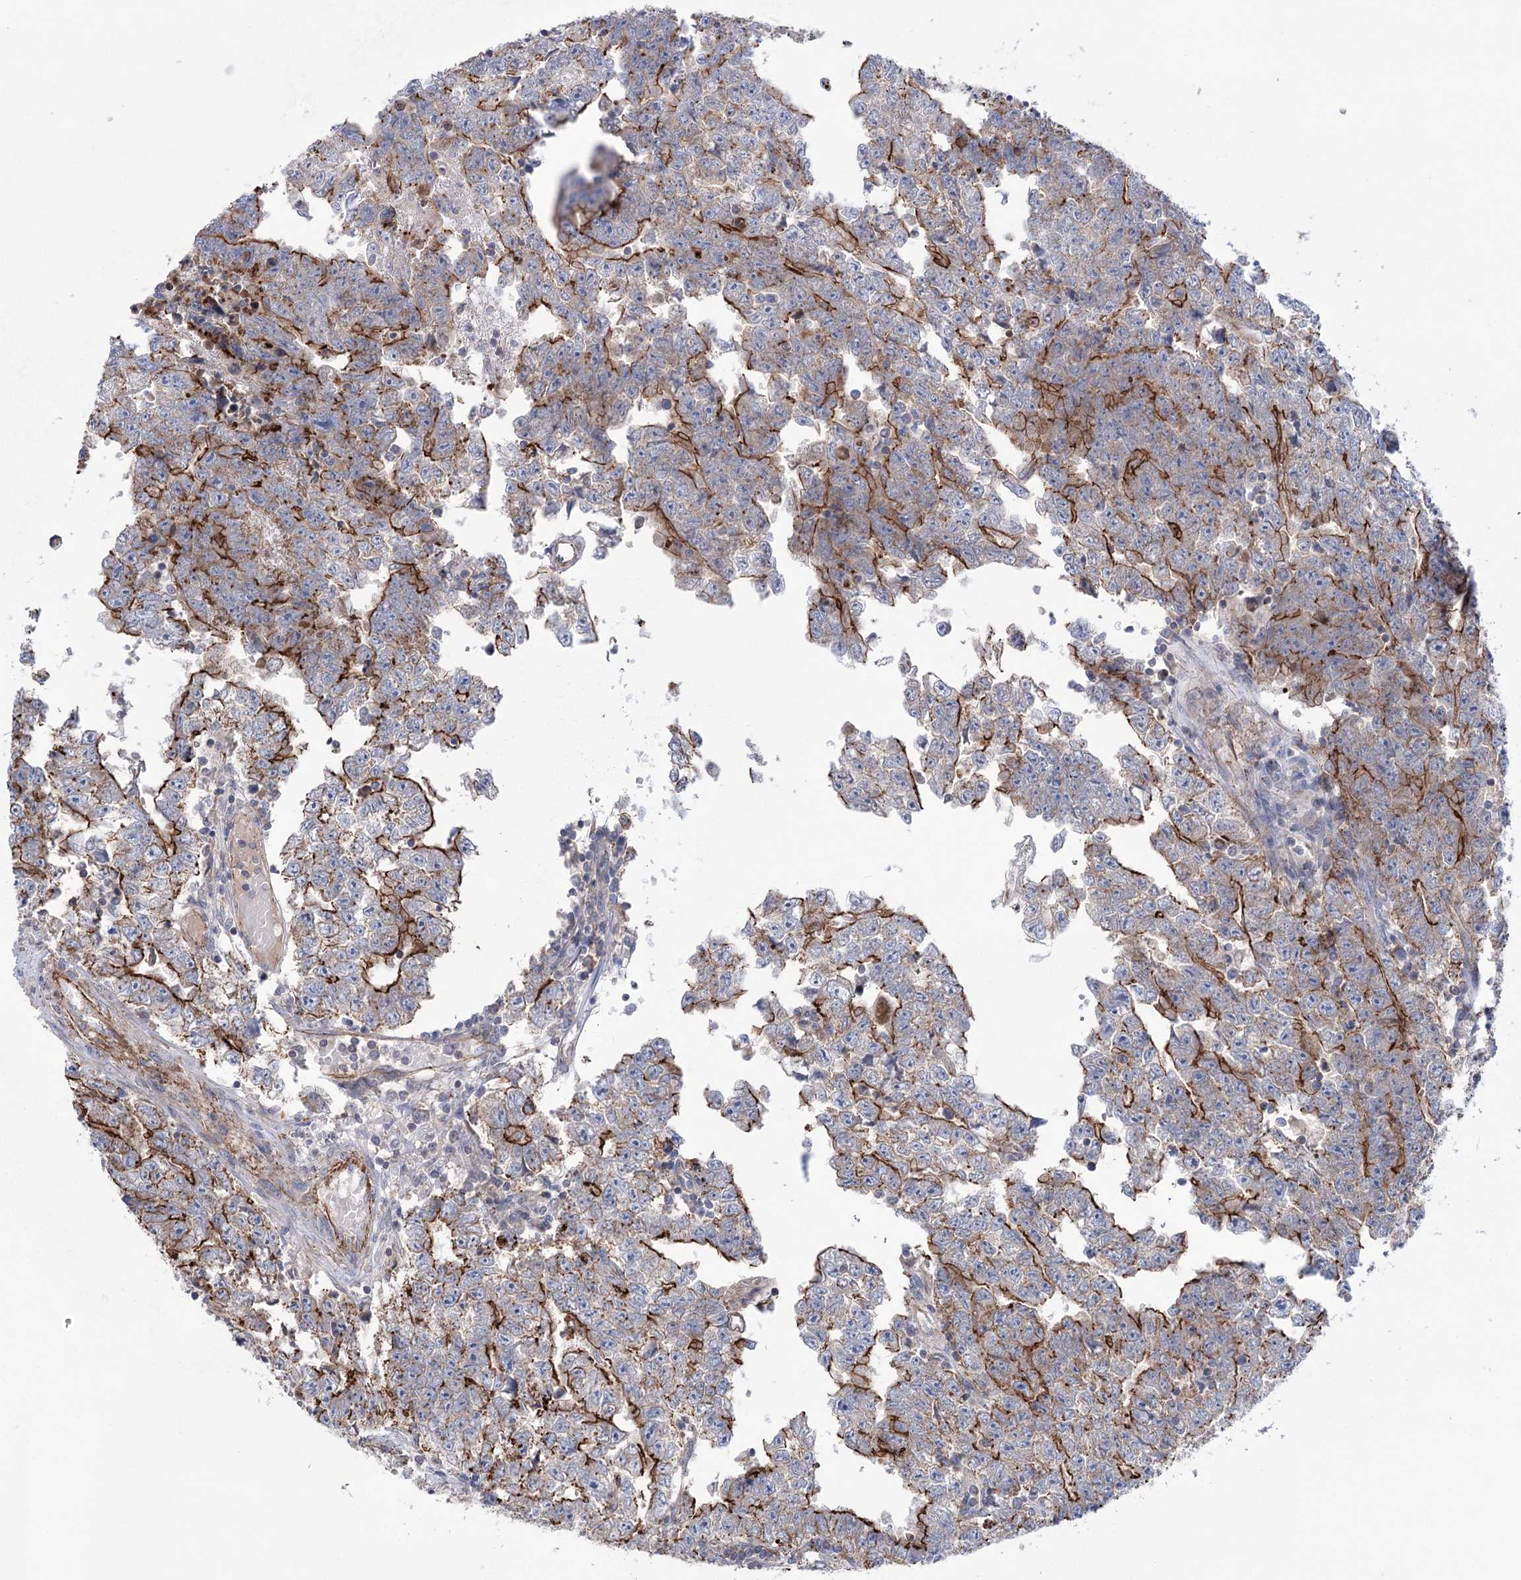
{"staining": {"intensity": "moderate", "quantity": "25%-75%", "location": "cytoplasmic/membranous"}, "tissue": "testis cancer", "cell_type": "Tumor cells", "image_type": "cancer", "snomed": [{"axis": "morphology", "description": "Carcinoma, Embryonal, NOS"}, {"axis": "topography", "description": "Testis"}], "caption": "High-magnification brightfield microscopy of testis embryonal carcinoma stained with DAB (brown) and counterstained with hematoxylin (blue). tumor cells exhibit moderate cytoplasmic/membranous expression is appreciated in about25%-75% of cells.", "gene": "TRIM71", "patient": {"sex": "male", "age": 25}}